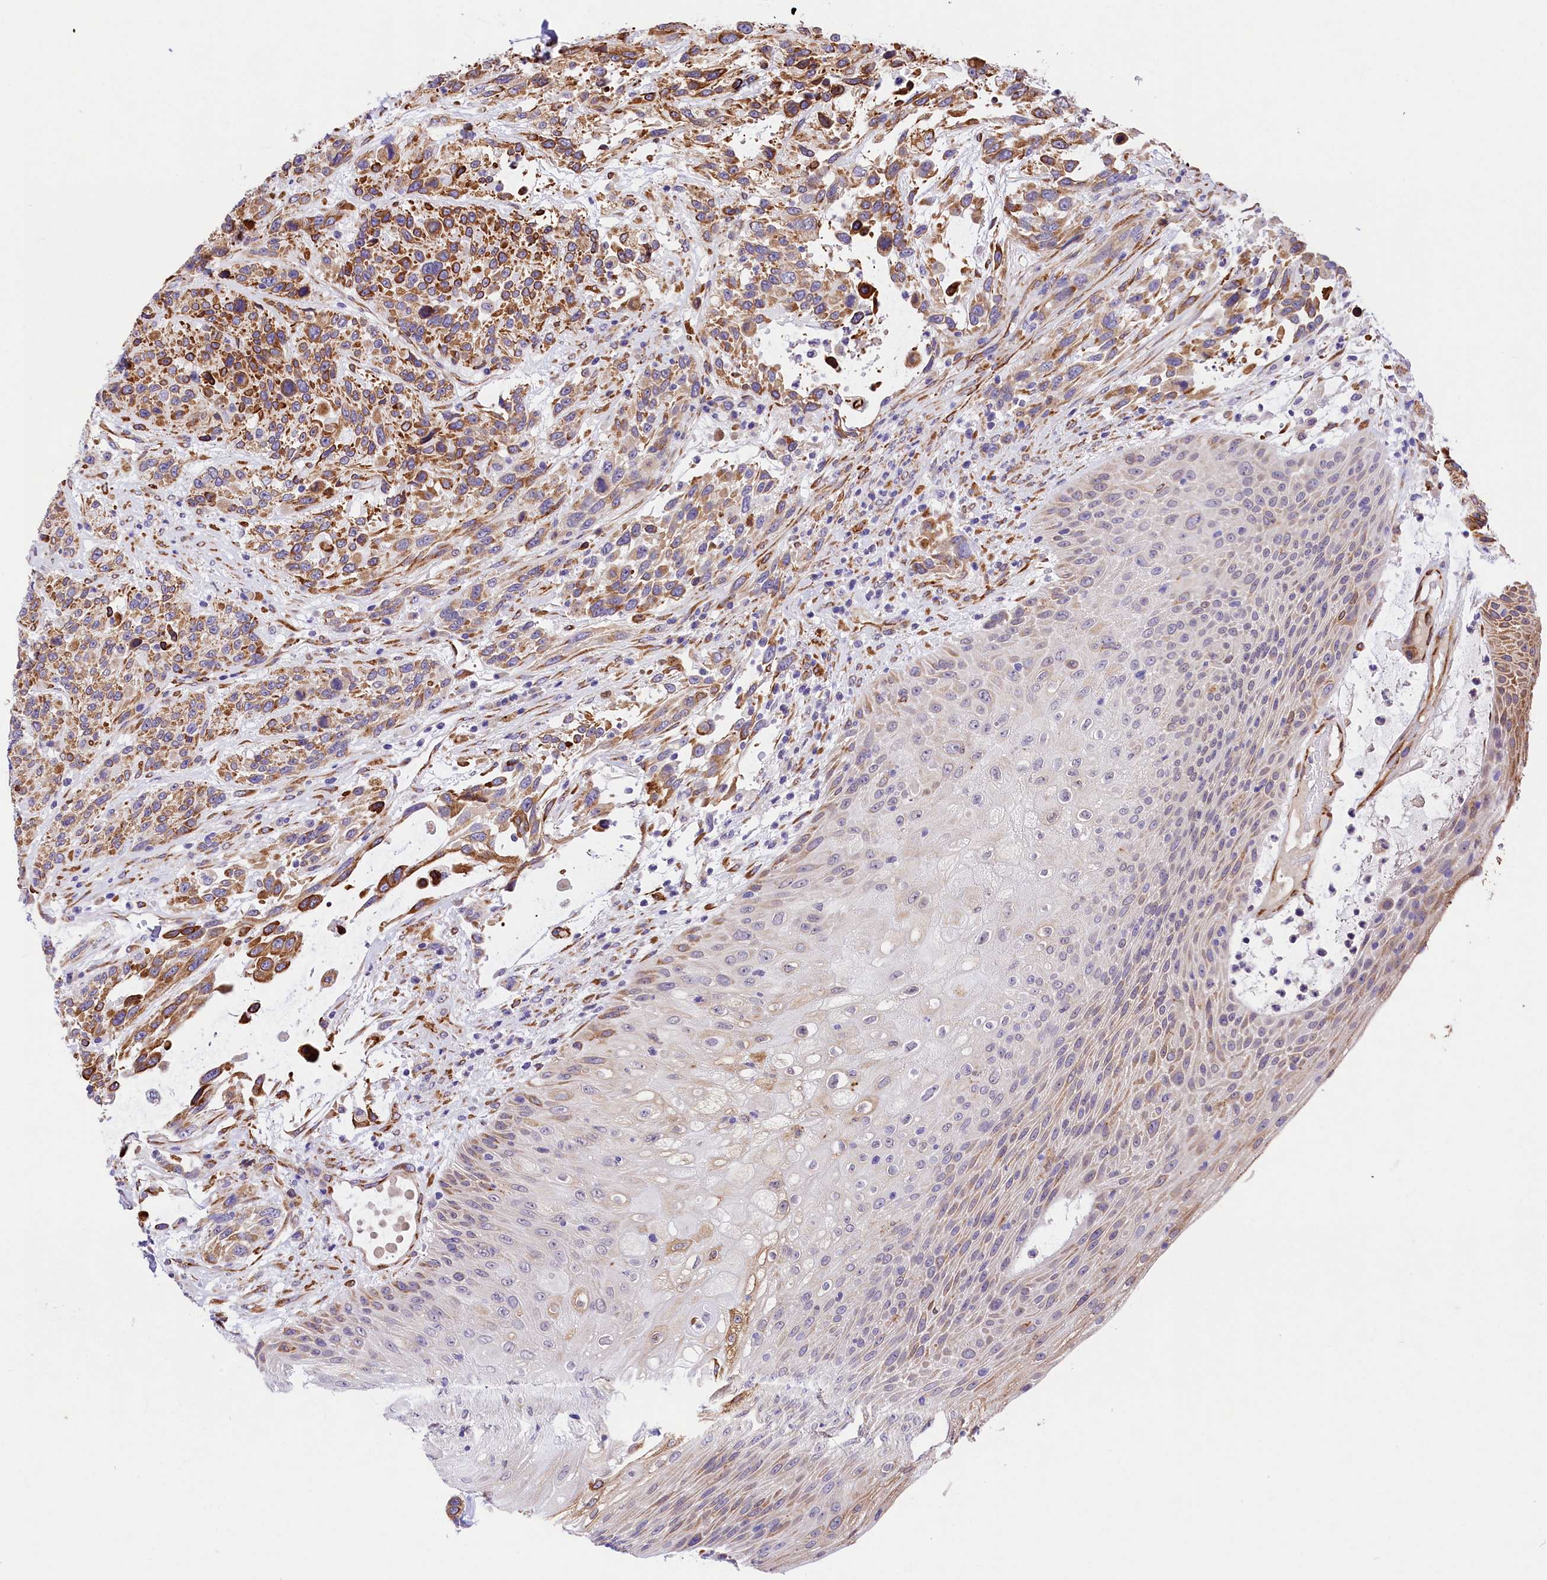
{"staining": {"intensity": "moderate", "quantity": ">75%", "location": "cytoplasmic/membranous"}, "tissue": "urothelial cancer", "cell_type": "Tumor cells", "image_type": "cancer", "snomed": [{"axis": "morphology", "description": "Urothelial carcinoma, High grade"}, {"axis": "topography", "description": "Urinary bladder"}], "caption": "This photomicrograph reveals urothelial carcinoma (high-grade) stained with IHC to label a protein in brown. The cytoplasmic/membranous of tumor cells show moderate positivity for the protein. Nuclei are counter-stained blue.", "gene": "ITGA1", "patient": {"sex": "female", "age": 70}}